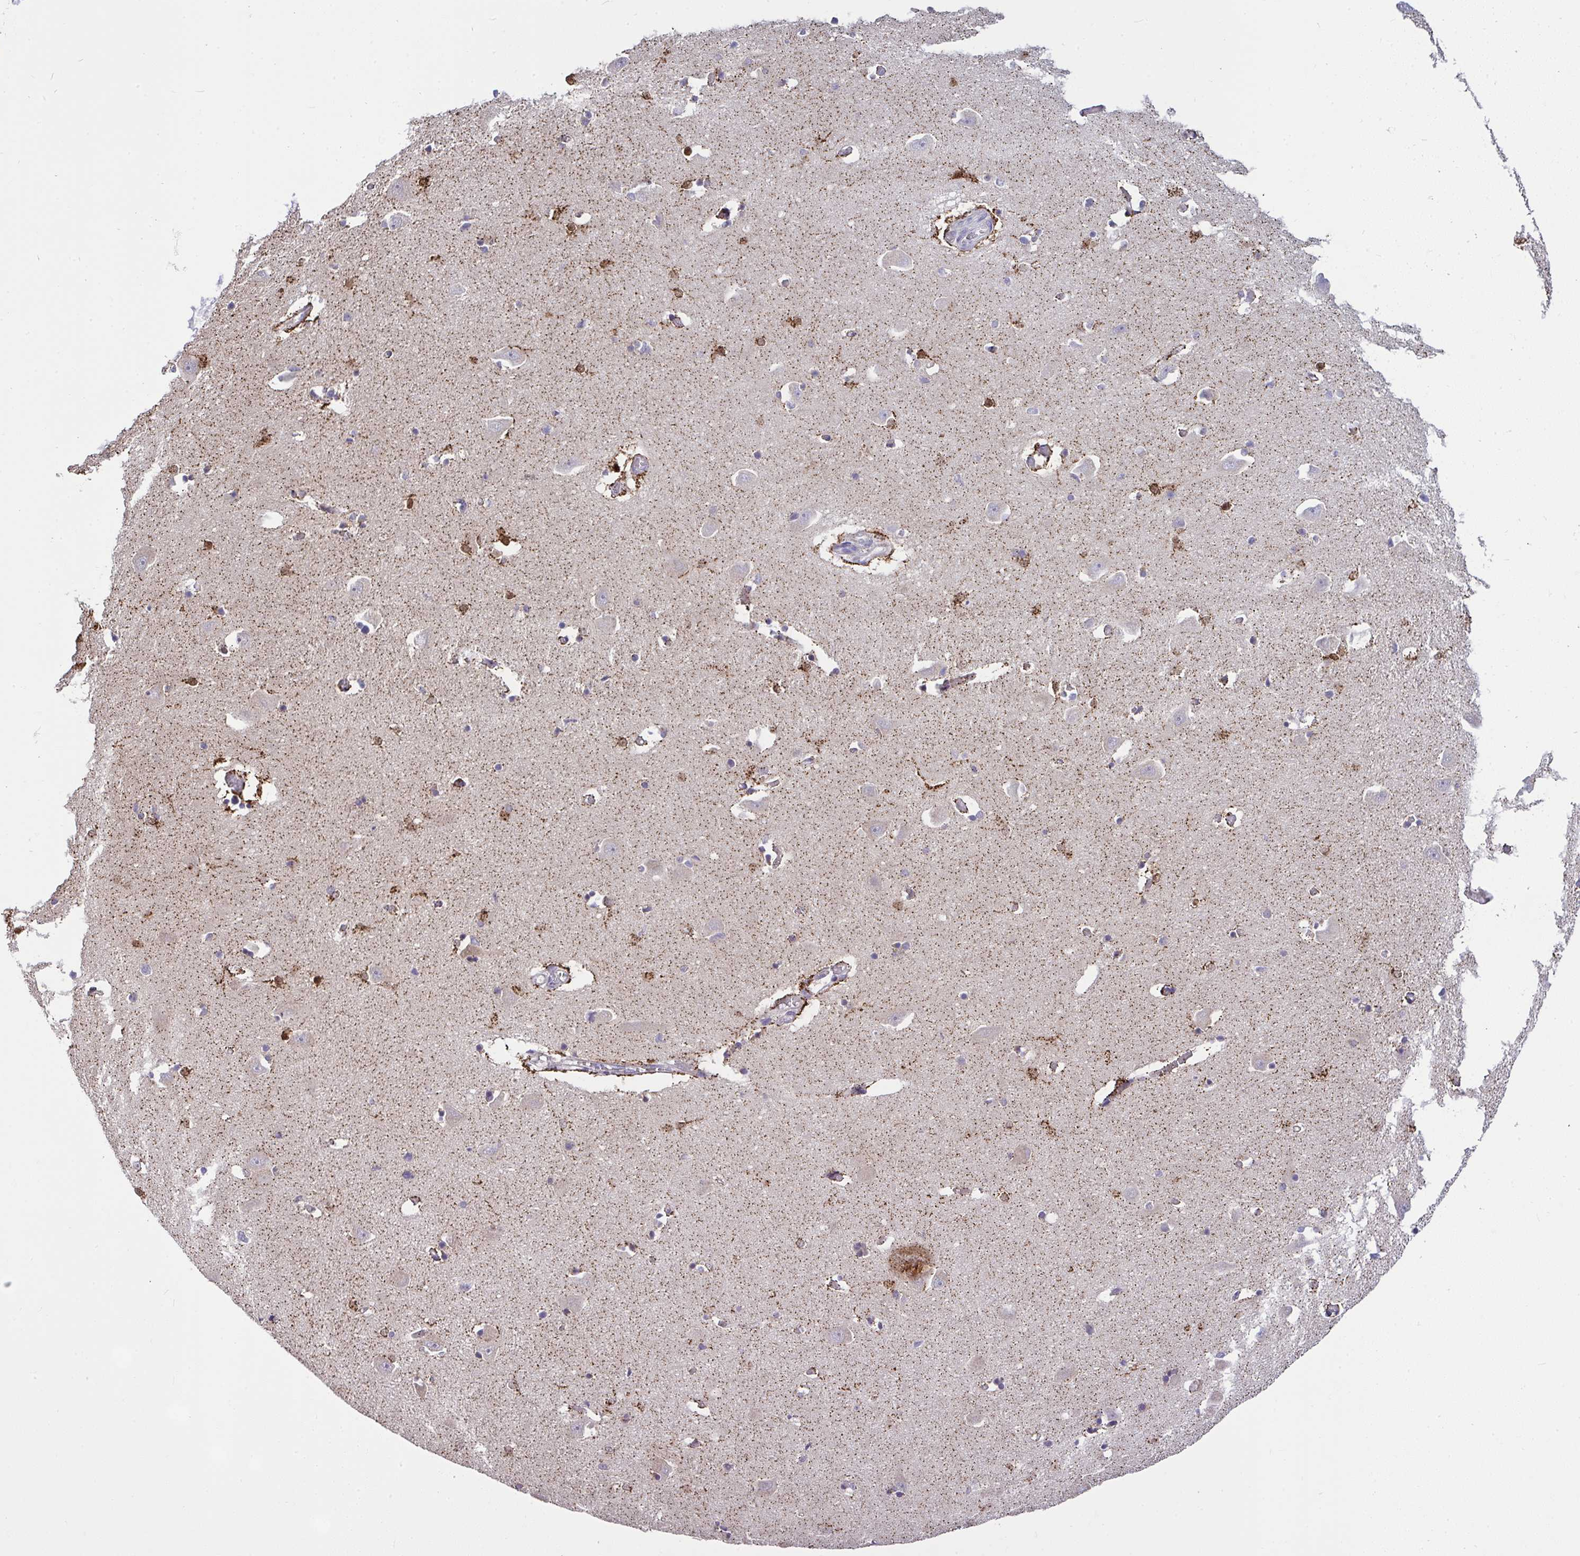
{"staining": {"intensity": "strong", "quantity": "<25%", "location": "cytoplasmic/membranous"}, "tissue": "caudate", "cell_type": "Glial cells", "image_type": "normal", "snomed": [{"axis": "morphology", "description": "Normal tissue, NOS"}, {"axis": "topography", "description": "Lateral ventricle wall"}, {"axis": "topography", "description": "Hippocampus"}], "caption": "This is an image of immunohistochemistry staining of benign caudate, which shows strong expression in the cytoplasmic/membranous of glial cells.", "gene": "CEP63", "patient": {"sex": "female", "age": 63}}